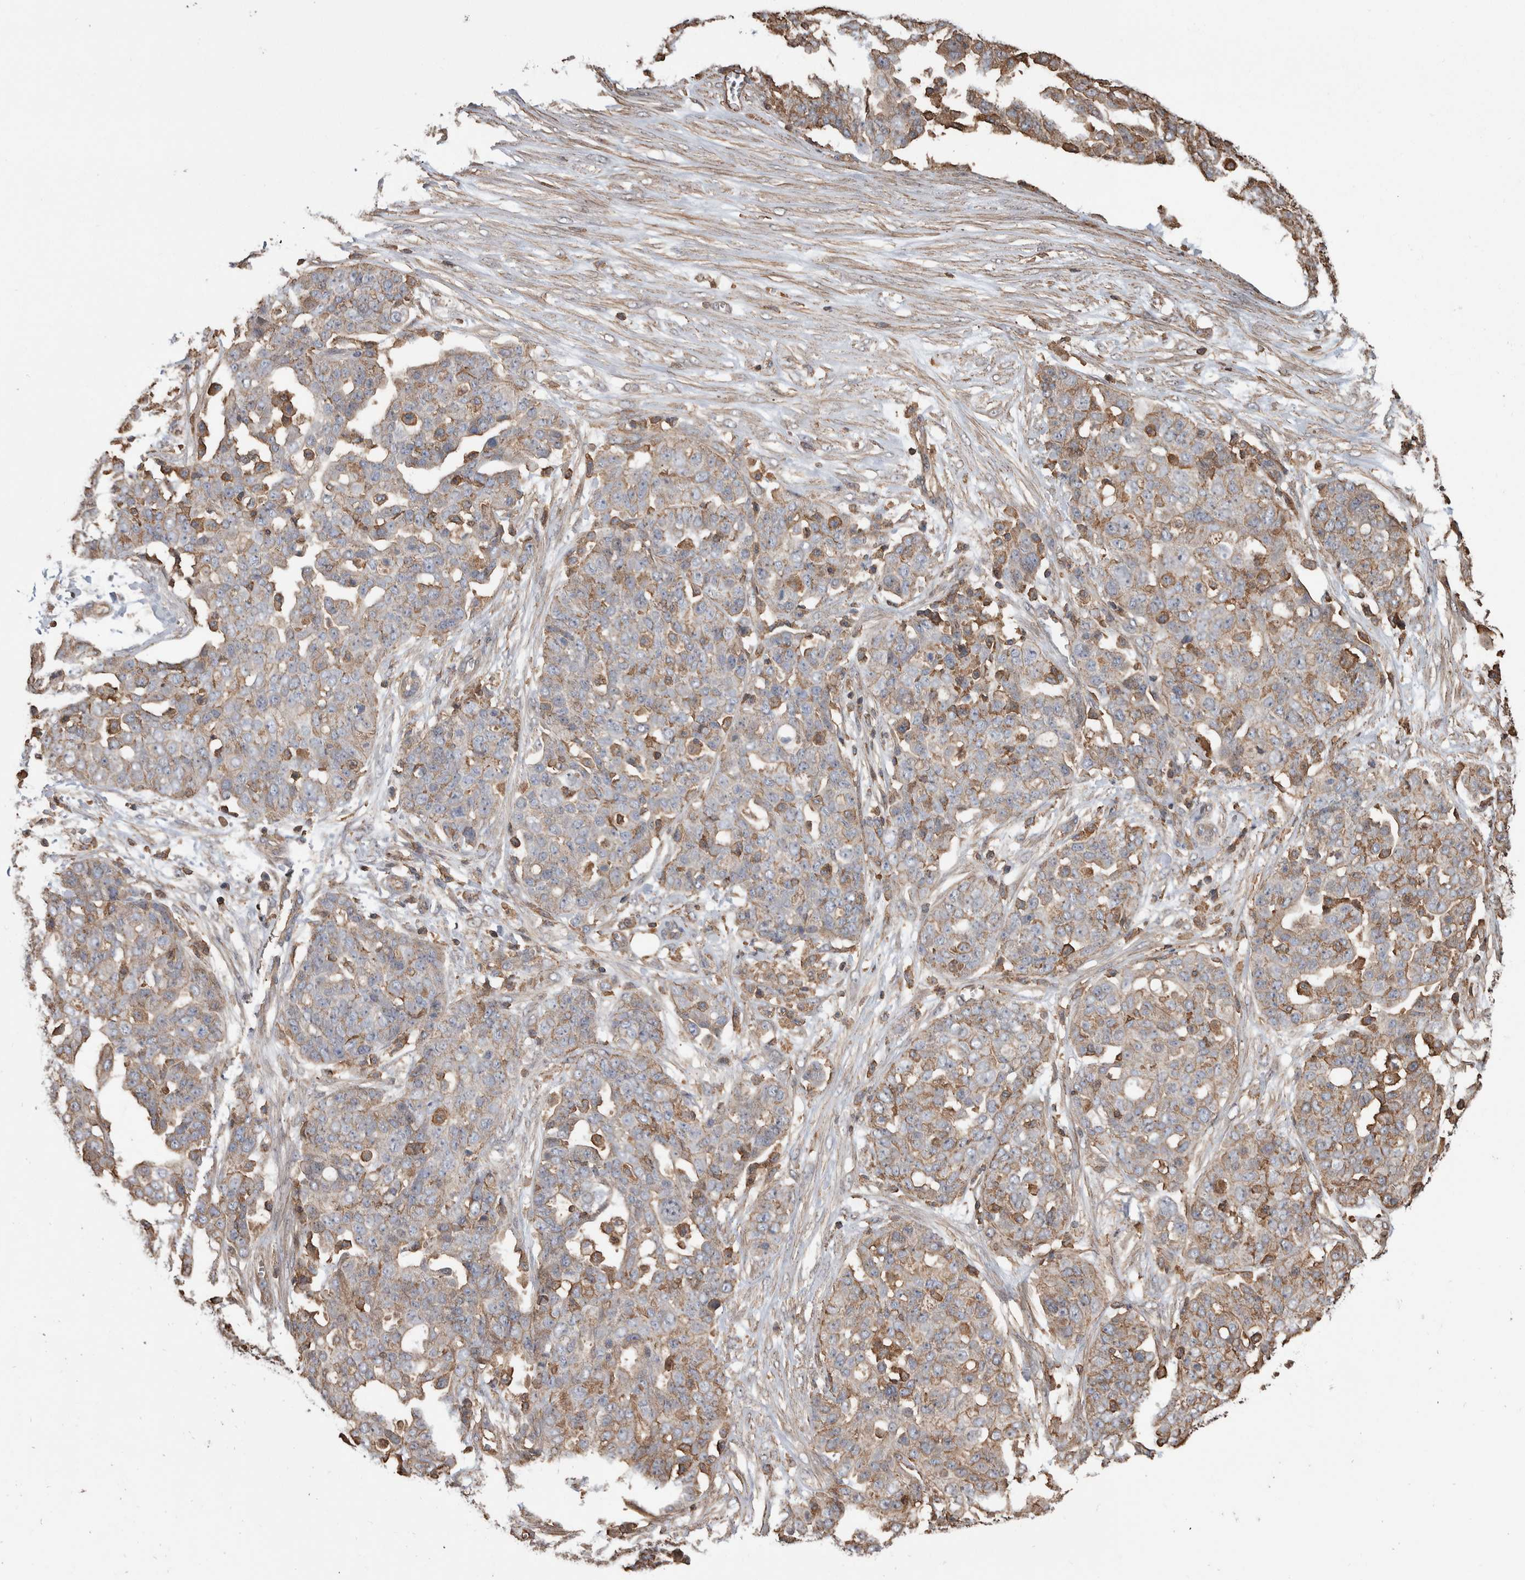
{"staining": {"intensity": "weak", "quantity": ">75%", "location": "cytoplasmic/membranous"}, "tissue": "ovarian cancer", "cell_type": "Tumor cells", "image_type": "cancer", "snomed": [{"axis": "morphology", "description": "Cystadenocarcinoma, serous, NOS"}, {"axis": "topography", "description": "Soft tissue"}, {"axis": "topography", "description": "Ovary"}], "caption": "IHC image of human ovarian cancer stained for a protein (brown), which reveals low levels of weak cytoplasmic/membranous staining in approximately >75% of tumor cells.", "gene": "ENPP2", "patient": {"sex": "female", "age": 57}}